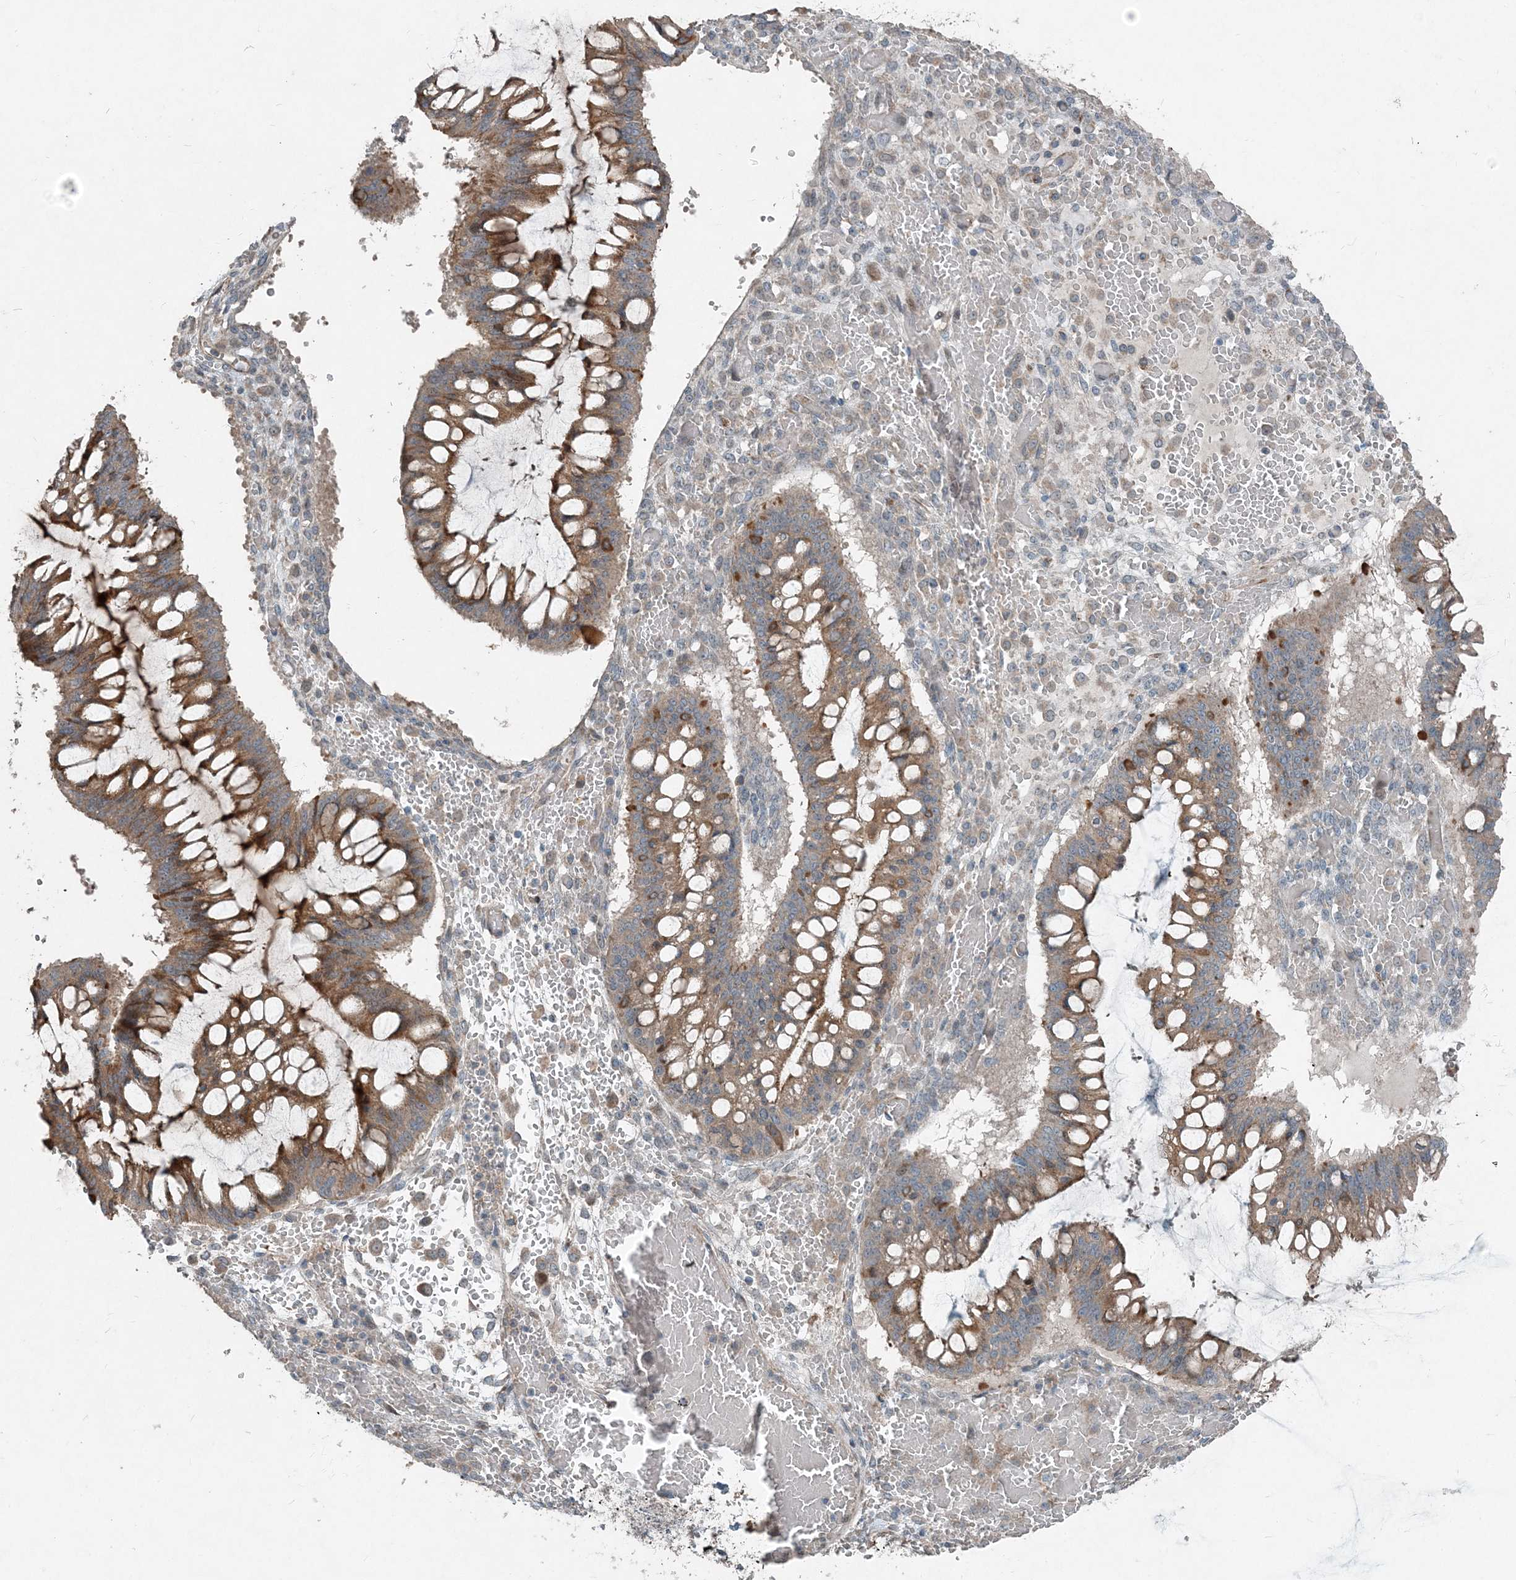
{"staining": {"intensity": "moderate", "quantity": ">75%", "location": "cytoplasmic/membranous"}, "tissue": "ovarian cancer", "cell_type": "Tumor cells", "image_type": "cancer", "snomed": [{"axis": "morphology", "description": "Cystadenocarcinoma, mucinous, NOS"}, {"axis": "topography", "description": "Ovary"}], "caption": "Protein expression by immunohistochemistry exhibits moderate cytoplasmic/membranous expression in approximately >75% of tumor cells in ovarian mucinous cystadenocarcinoma.", "gene": "INTU", "patient": {"sex": "female", "age": 73}}